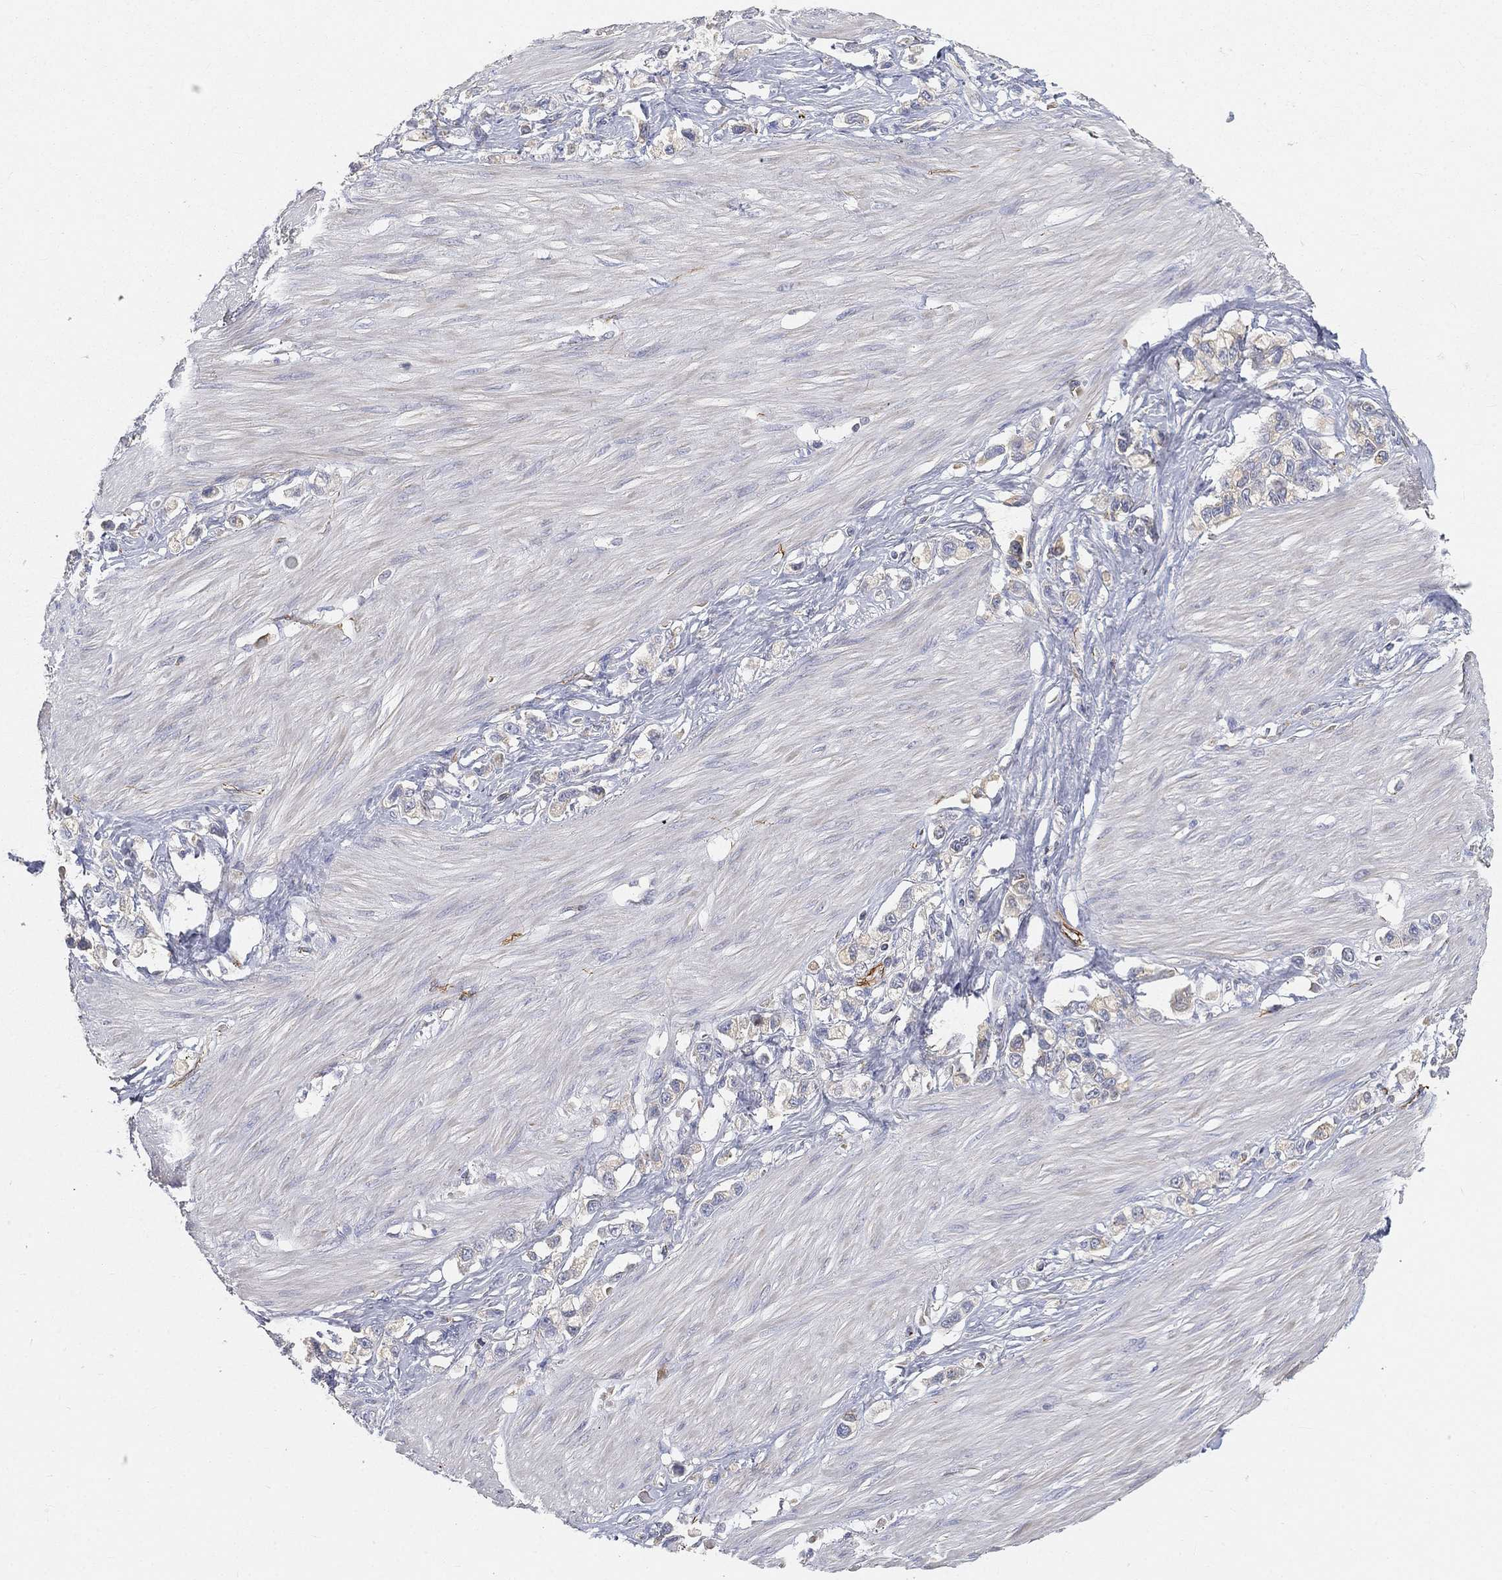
{"staining": {"intensity": "negative", "quantity": "none", "location": "none"}, "tissue": "stomach cancer", "cell_type": "Tumor cells", "image_type": "cancer", "snomed": [{"axis": "morphology", "description": "Normal tissue, NOS"}, {"axis": "morphology", "description": "Adenocarcinoma, NOS"}, {"axis": "morphology", "description": "Adenocarcinoma, High grade"}, {"axis": "topography", "description": "Stomach, upper"}, {"axis": "topography", "description": "Stomach"}], "caption": "The micrograph displays no staining of tumor cells in high-grade adenocarcinoma (stomach).", "gene": "TMEM25", "patient": {"sex": "female", "age": 65}}